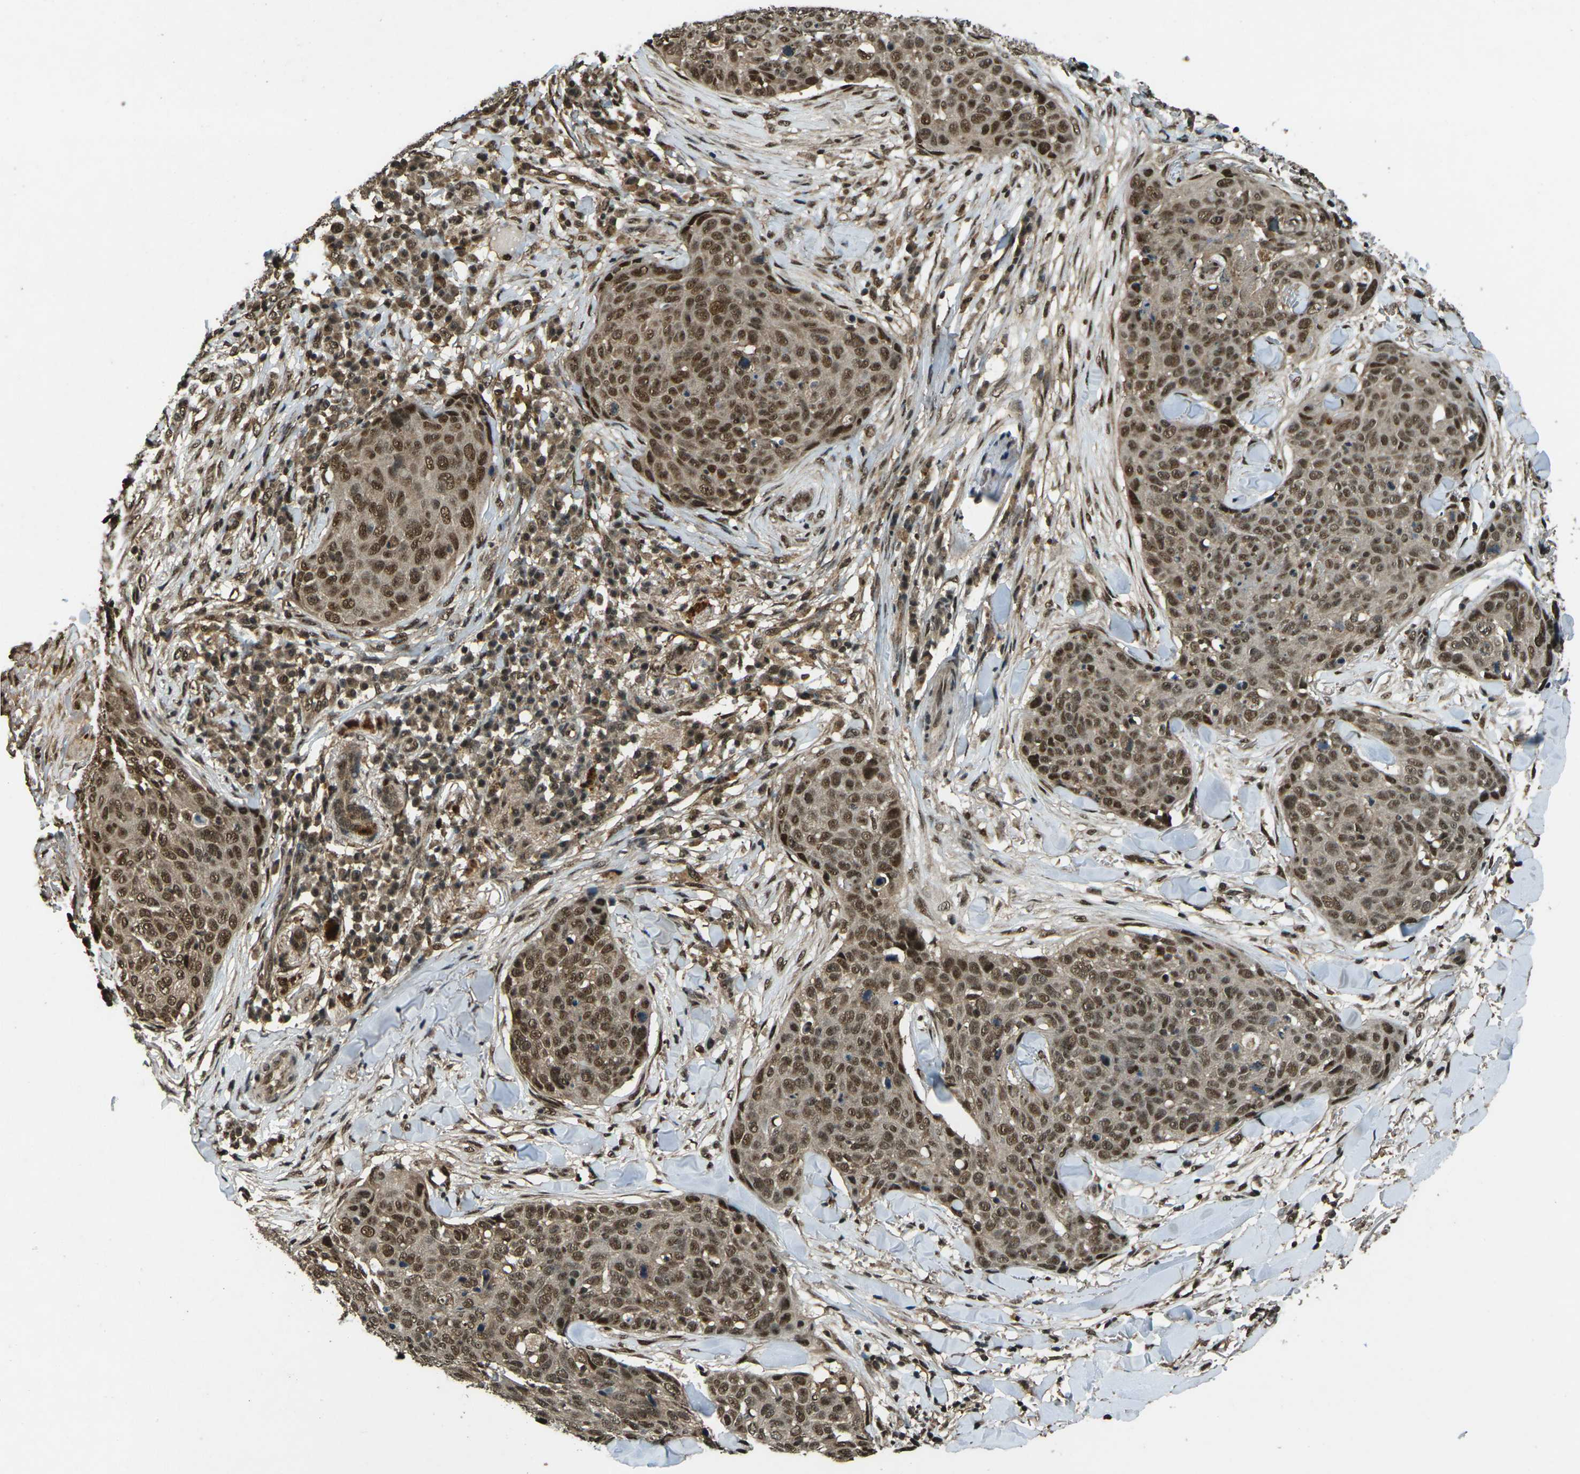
{"staining": {"intensity": "moderate", "quantity": ">75%", "location": "nuclear"}, "tissue": "skin cancer", "cell_type": "Tumor cells", "image_type": "cancer", "snomed": [{"axis": "morphology", "description": "Squamous cell carcinoma in situ, NOS"}, {"axis": "morphology", "description": "Squamous cell carcinoma, NOS"}, {"axis": "topography", "description": "Skin"}], "caption": "Skin cancer stained with immunohistochemistry displays moderate nuclear staining in about >75% of tumor cells.", "gene": "NR4A2", "patient": {"sex": "male", "age": 93}}